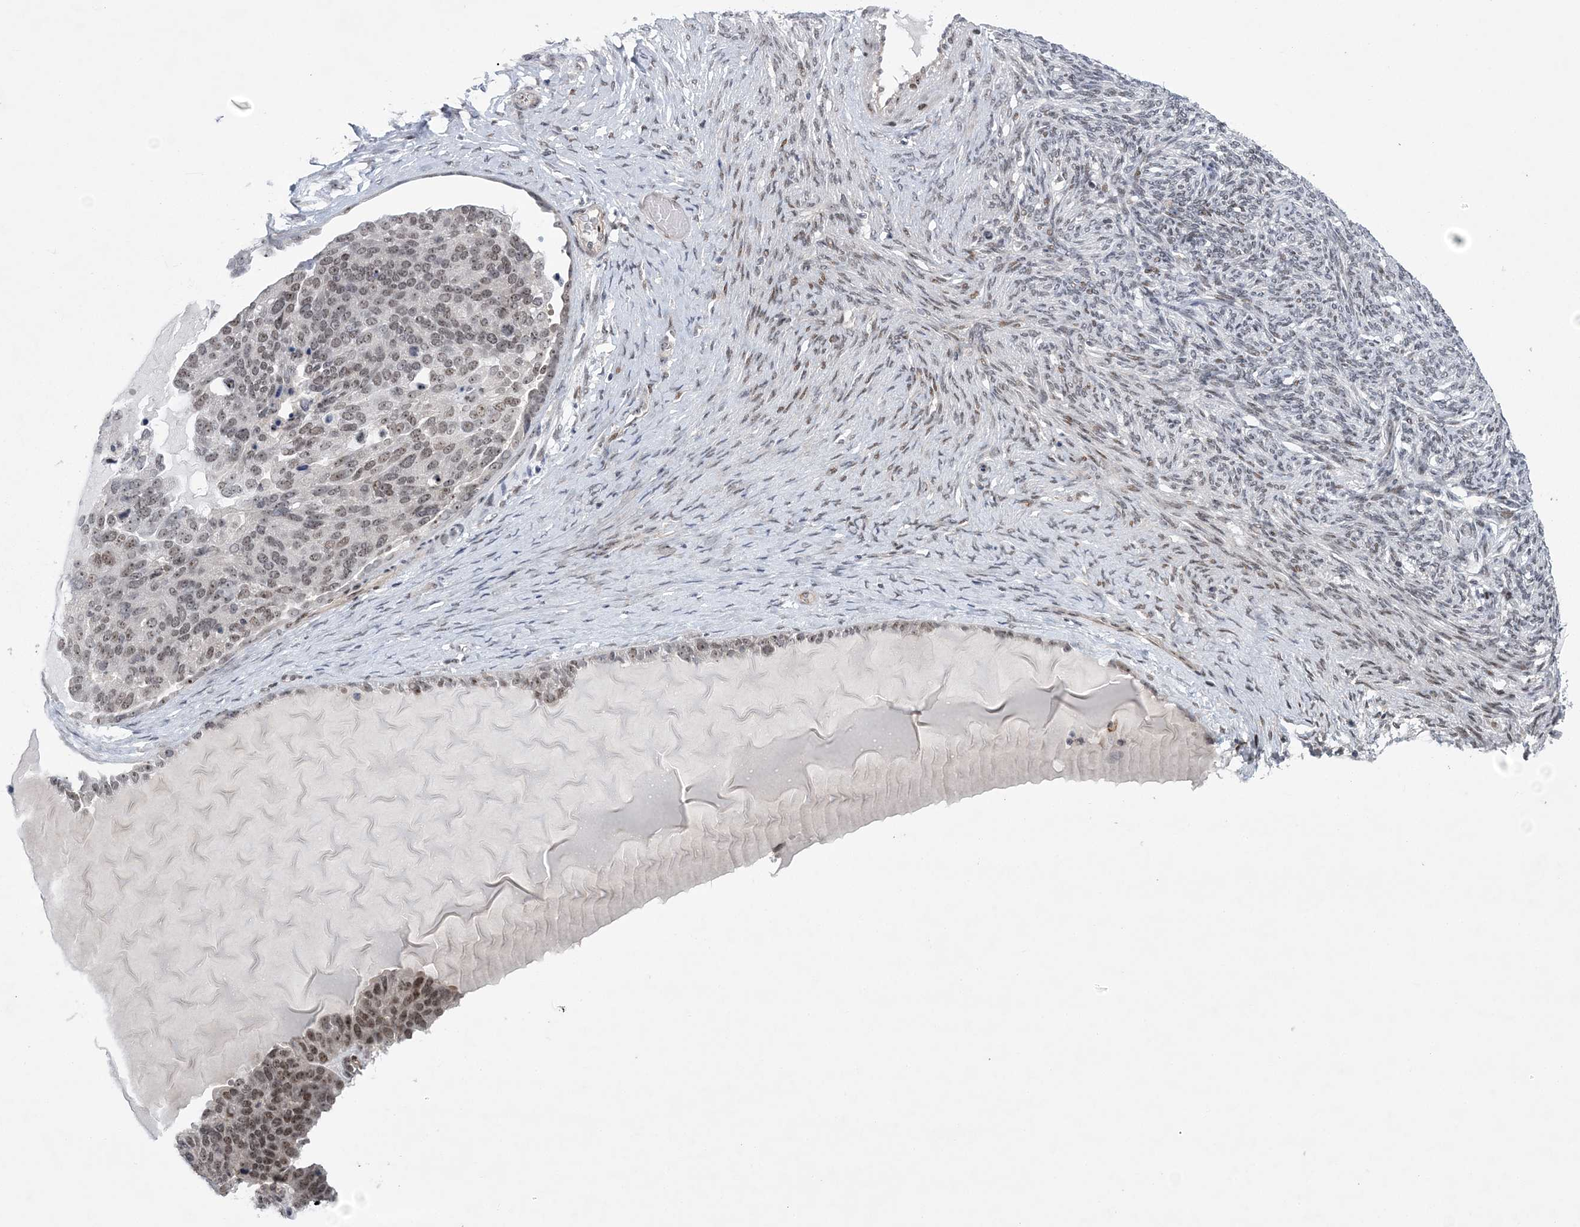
{"staining": {"intensity": "weak", "quantity": ">75%", "location": "nuclear"}, "tissue": "ovarian cancer", "cell_type": "Tumor cells", "image_type": "cancer", "snomed": [{"axis": "morphology", "description": "Cystadenocarcinoma, serous, NOS"}, {"axis": "topography", "description": "Ovary"}], "caption": "About >75% of tumor cells in ovarian cancer (serous cystadenocarcinoma) show weak nuclear protein expression as visualized by brown immunohistochemical staining.", "gene": "HOMEZ", "patient": {"sex": "female", "age": 44}}